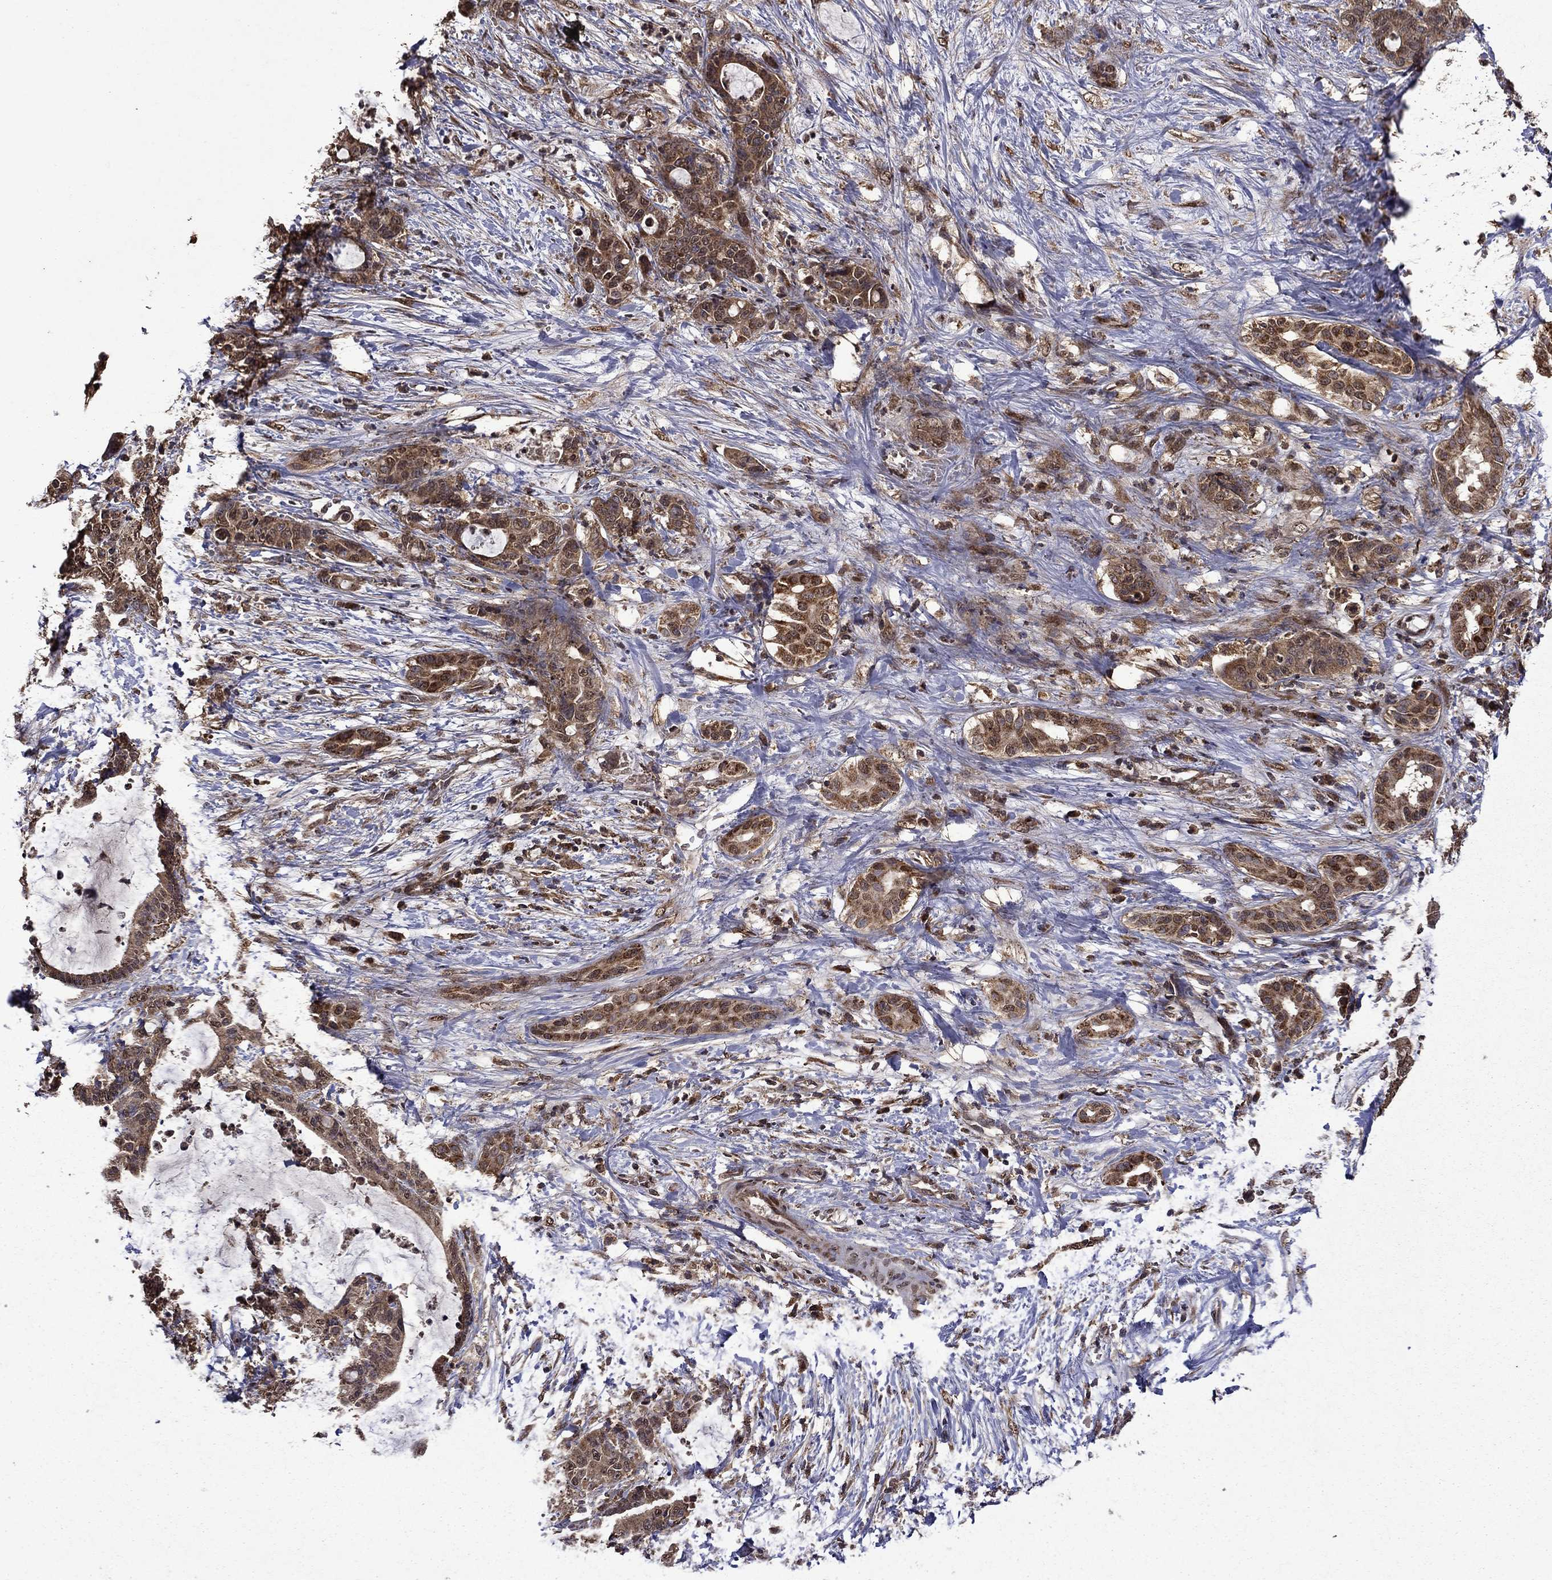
{"staining": {"intensity": "strong", "quantity": "25%-75%", "location": "cytoplasmic/membranous"}, "tissue": "liver cancer", "cell_type": "Tumor cells", "image_type": "cancer", "snomed": [{"axis": "morphology", "description": "Cholangiocarcinoma"}, {"axis": "topography", "description": "Liver"}], "caption": "Cholangiocarcinoma (liver) stained for a protein (brown) exhibits strong cytoplasmic/membranous positive positivity in approximately 25%-75% of tumor cells.", "gene": "ITM2B", "patient": {"sex": "female", "age": 73}}